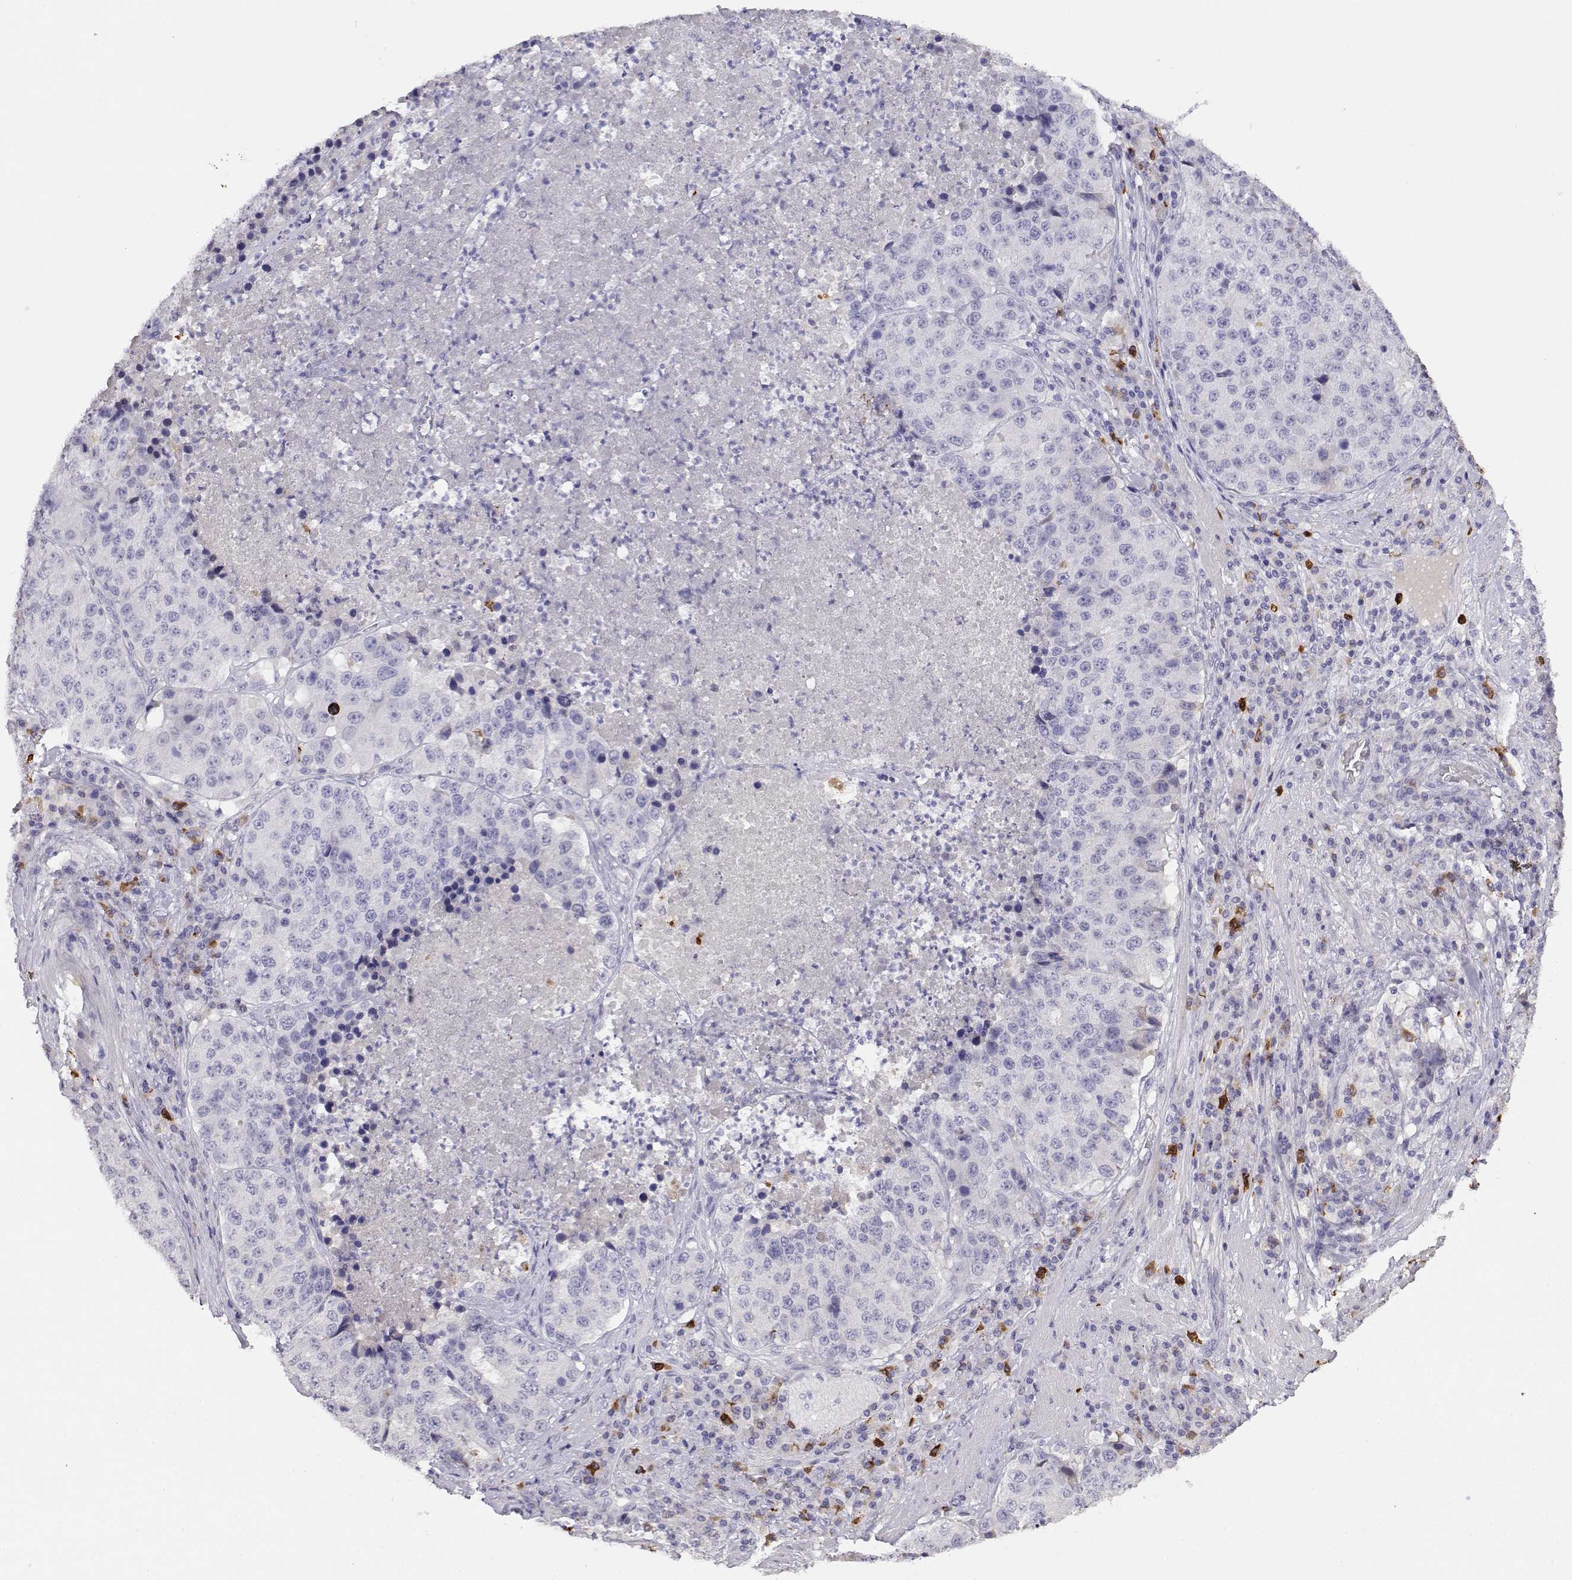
{"staining": {"intensity": "negative", "quantity": "none", "location": "none"}, "tissue": "stomach cancer", "cell_type": "Tumor cells", "image_type": "cancer", "snomed": [{"axis": "morphology", "description": "Adenocarcinoma, NOS"}, {"axis": "topography", "description": "Stomach"}], "caption": "Immunohistochemistry (IHC) histopathology image of adenocarcinoma (stomach) stained for a protein (brown), which displays no expression in tumor cells.", "gene": "CDHR1", "patient": {"sex": "male", "age": 71}}